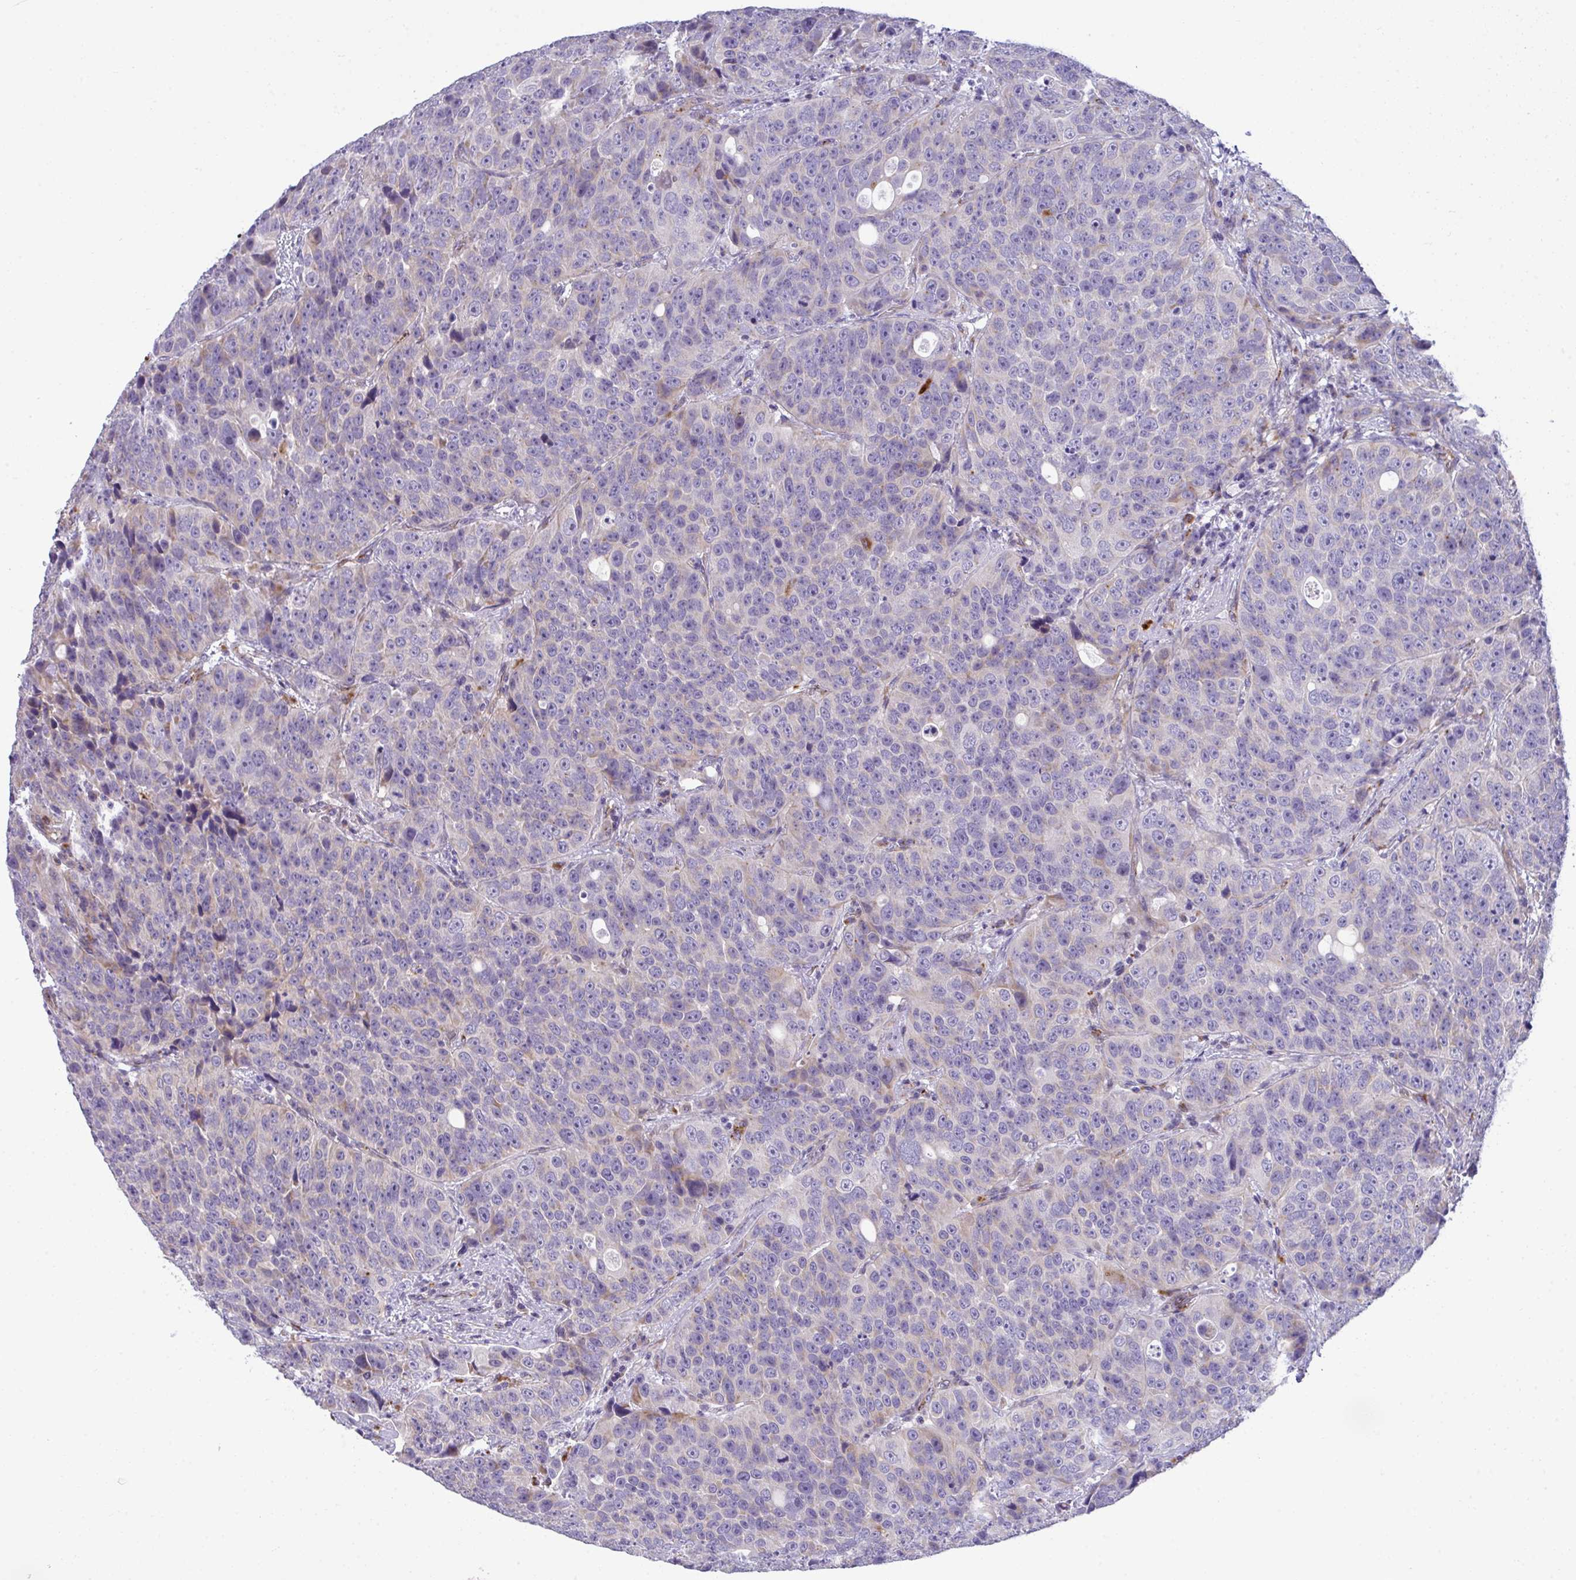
{"staining": {"intensity": "weak", "quantity": "<25%", "location": "cytoplasmic/membranous"}, "tissue": "urothelial cancer", "cell_type": "Tumor cells", "image_type": "cancer", "snomed": [{"axis": "morphology", "description": "Urothelial carcinoma, NOS"}, {"axis": "topography", "description": "Urinary bladder"}], "caption": "DAB (3,3'-diaminobenzidine) immunohistochemical staining of transitional cell carcinoma demonstrates no significant expression in tumor cells.", "gene": "TOR1AIP2", "patient": {"sex": "male", "age": 52}}